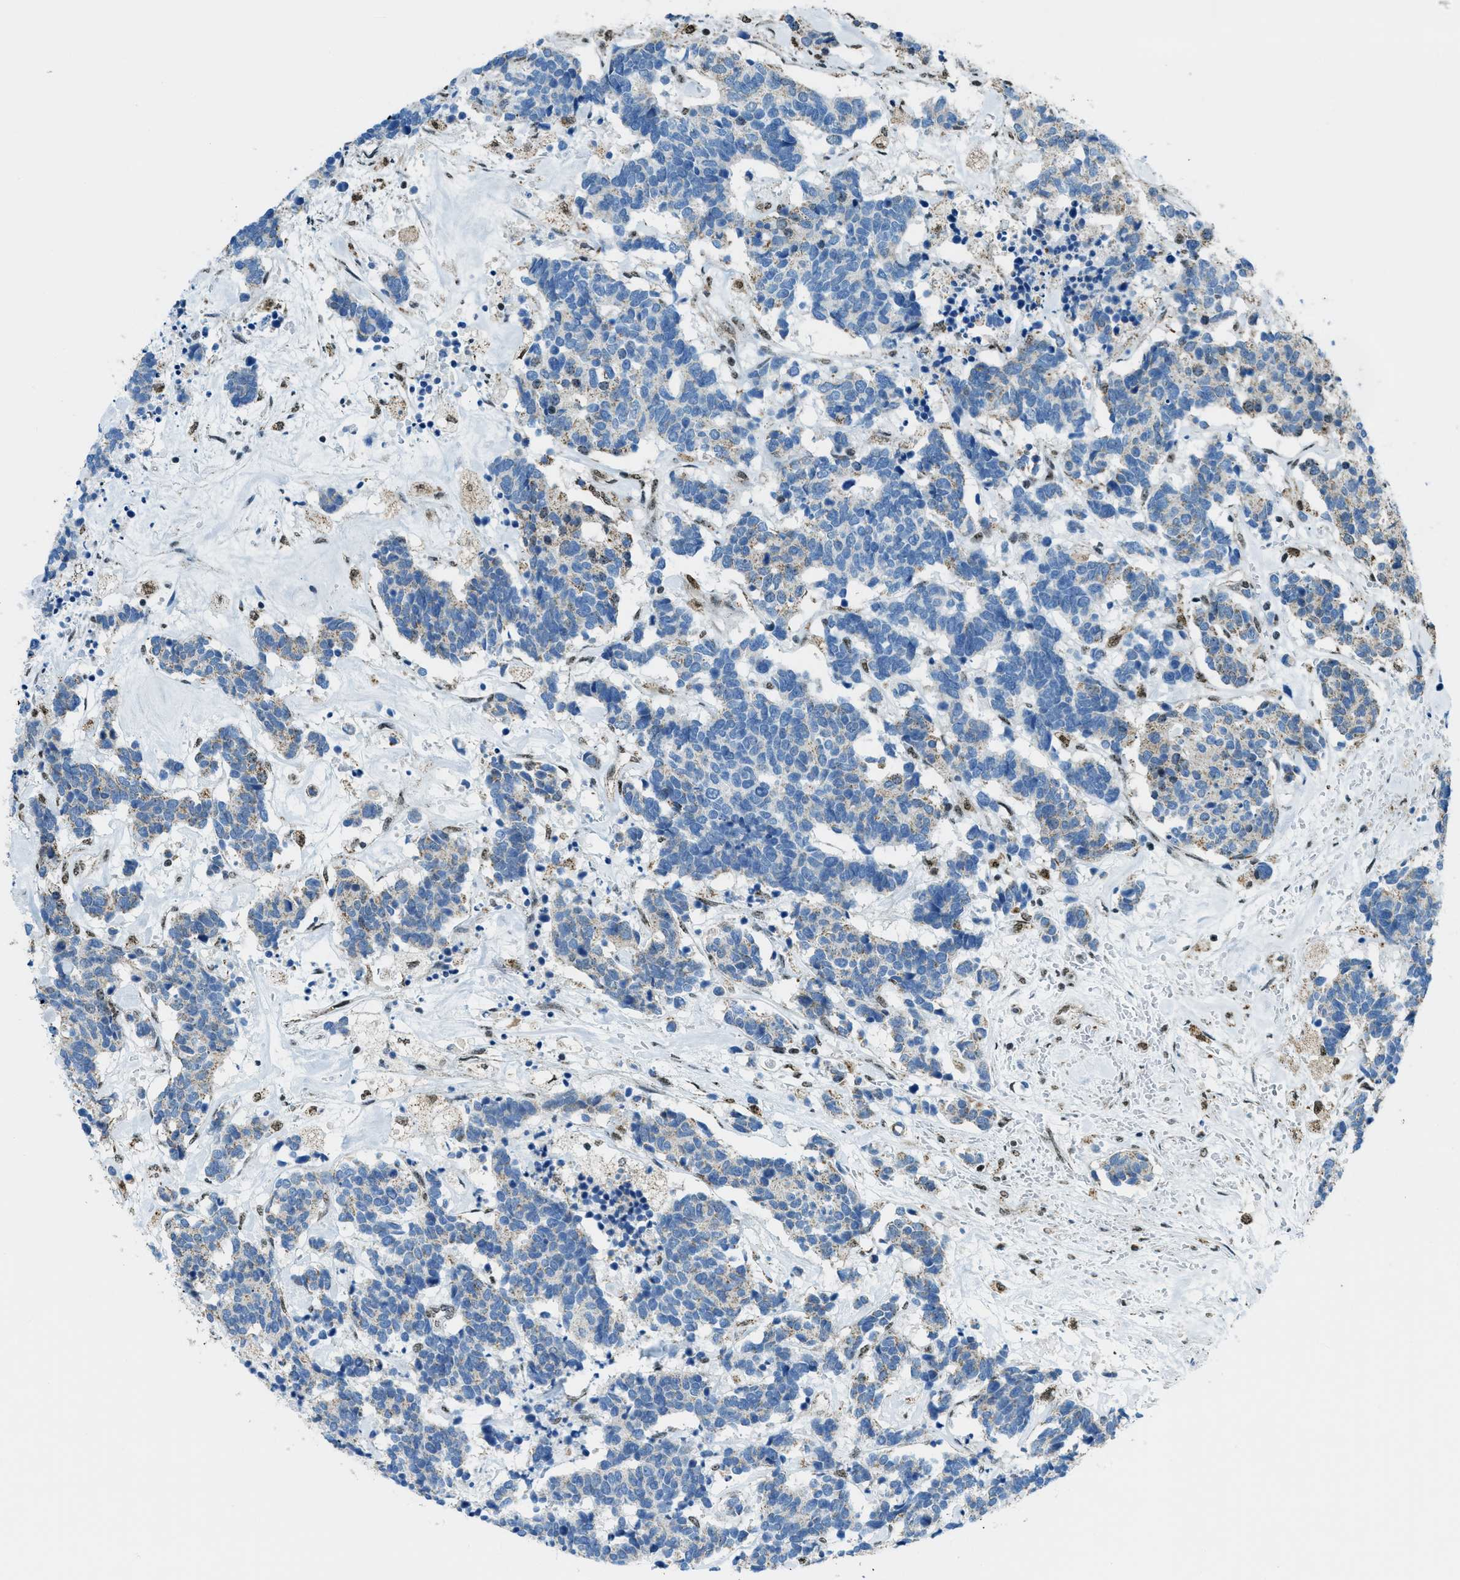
{"staining": {"intensity": "weak", "quantity": "<25%", "location": "cytoplasmic/membranous"}, "tissue": "carcinoid", "cell_type": "Tumor cells", "image_type": "cancer", "snomed": [{"axis": "morphology", "description": "Carcinoma, NOS"}, {"axis": "morphology", "description": "Carcinoid, malignant, NOS"}, {"axis": "topography", "description": "Urinary bladder"}], "caption": "Immunohistochemistry of human carcinoma exhibits no positivity in tumor cells.", "gene": "SP100", "patient": {"sex": "male", "age": 57}}